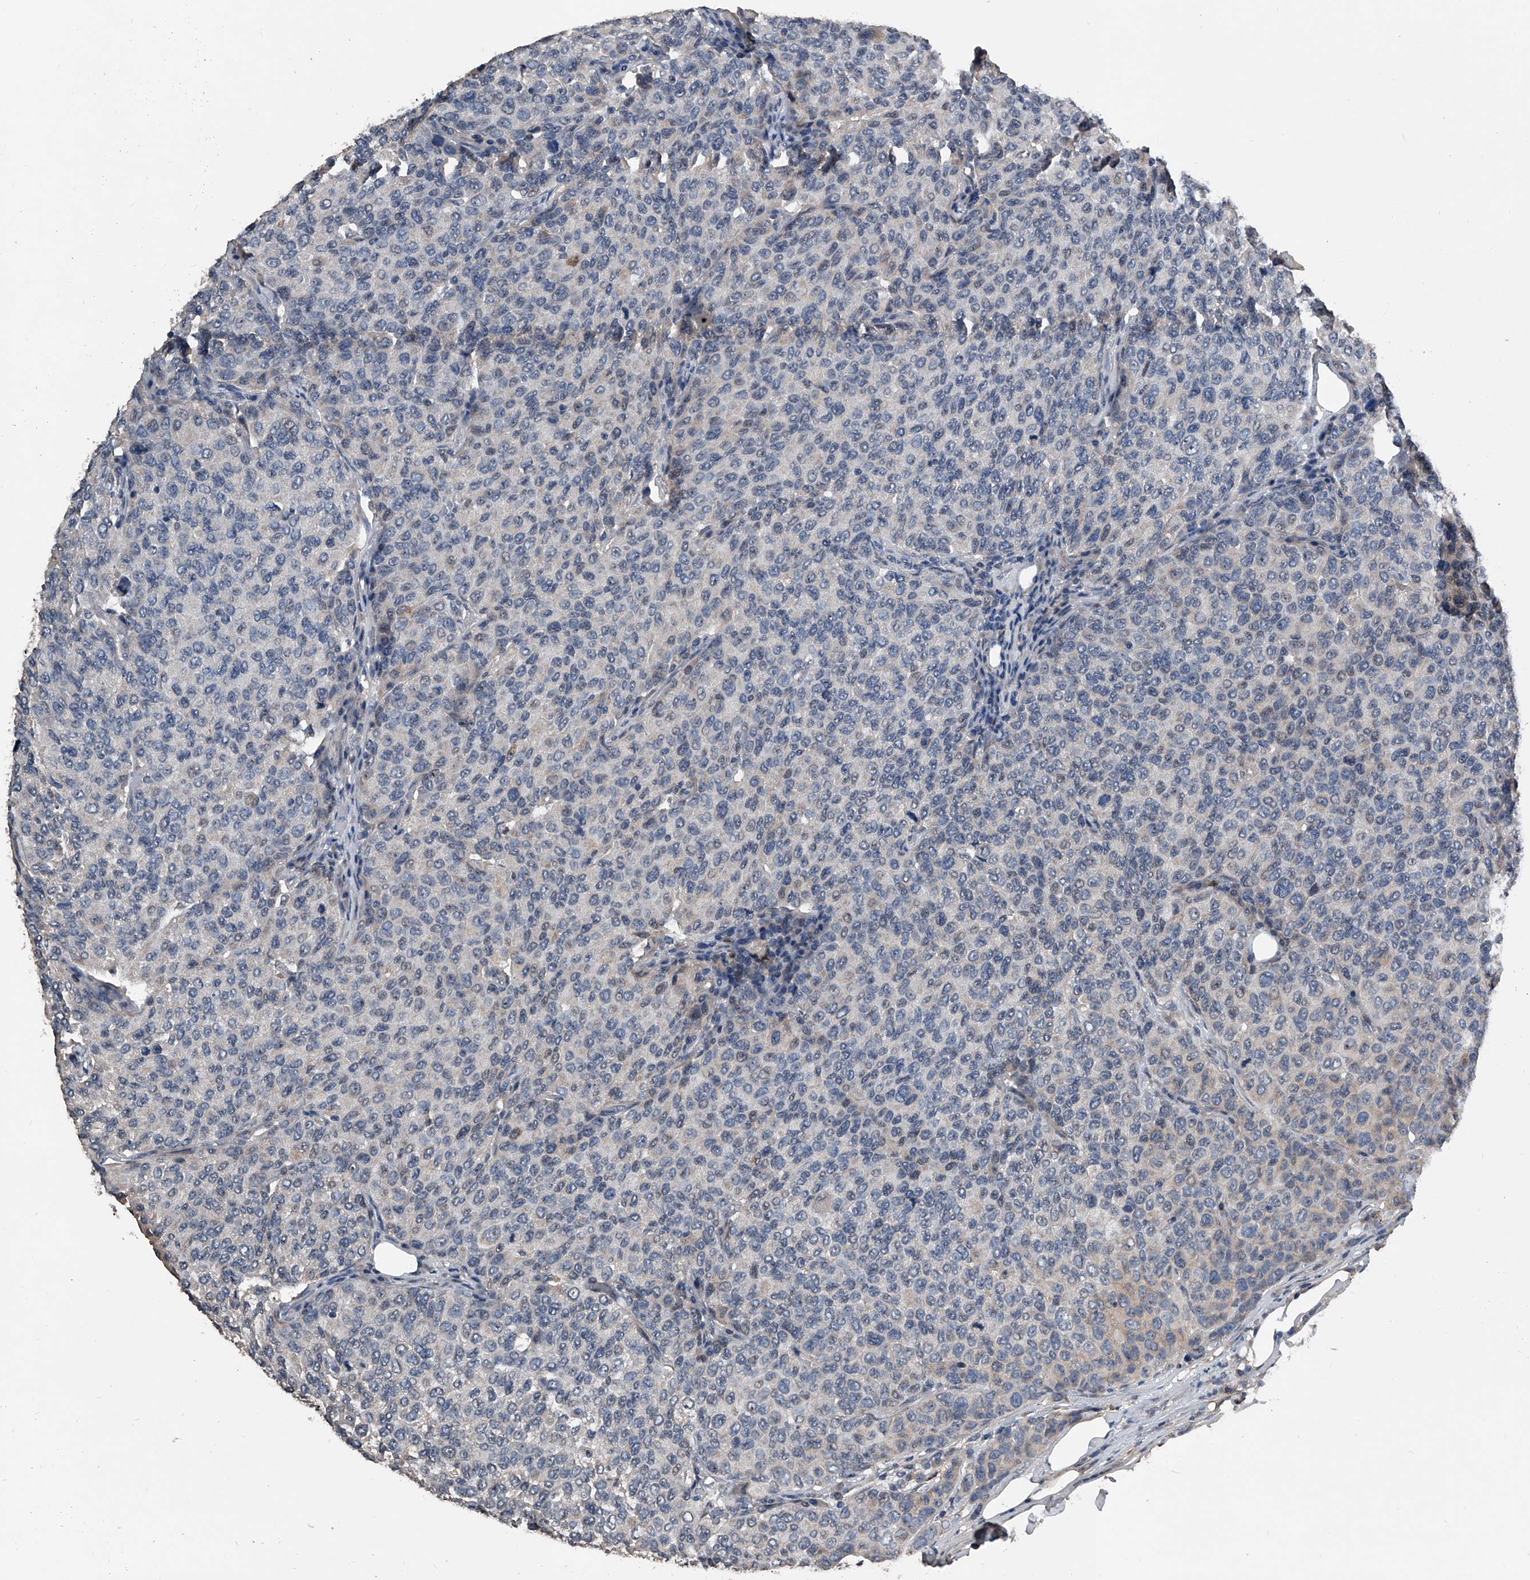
{"staining": {"intensity": "negative", "quantity": "none", "location": "none"}, "tissue": "breast cancer", "cell_type": "Tumor cells", "image_type": "cancer", "snomed": [{"axis": "morphology", "description": "Duct carcinoma"}, {"axis": "topography", "description": "Breast"}], "caption": "Immunohistochemical staining of human intraductal carcinoma (breast) displays no significant staining in tumor cells.", "gene": "PHACTR1", "patient": {"sex": "female", "age": 55}}